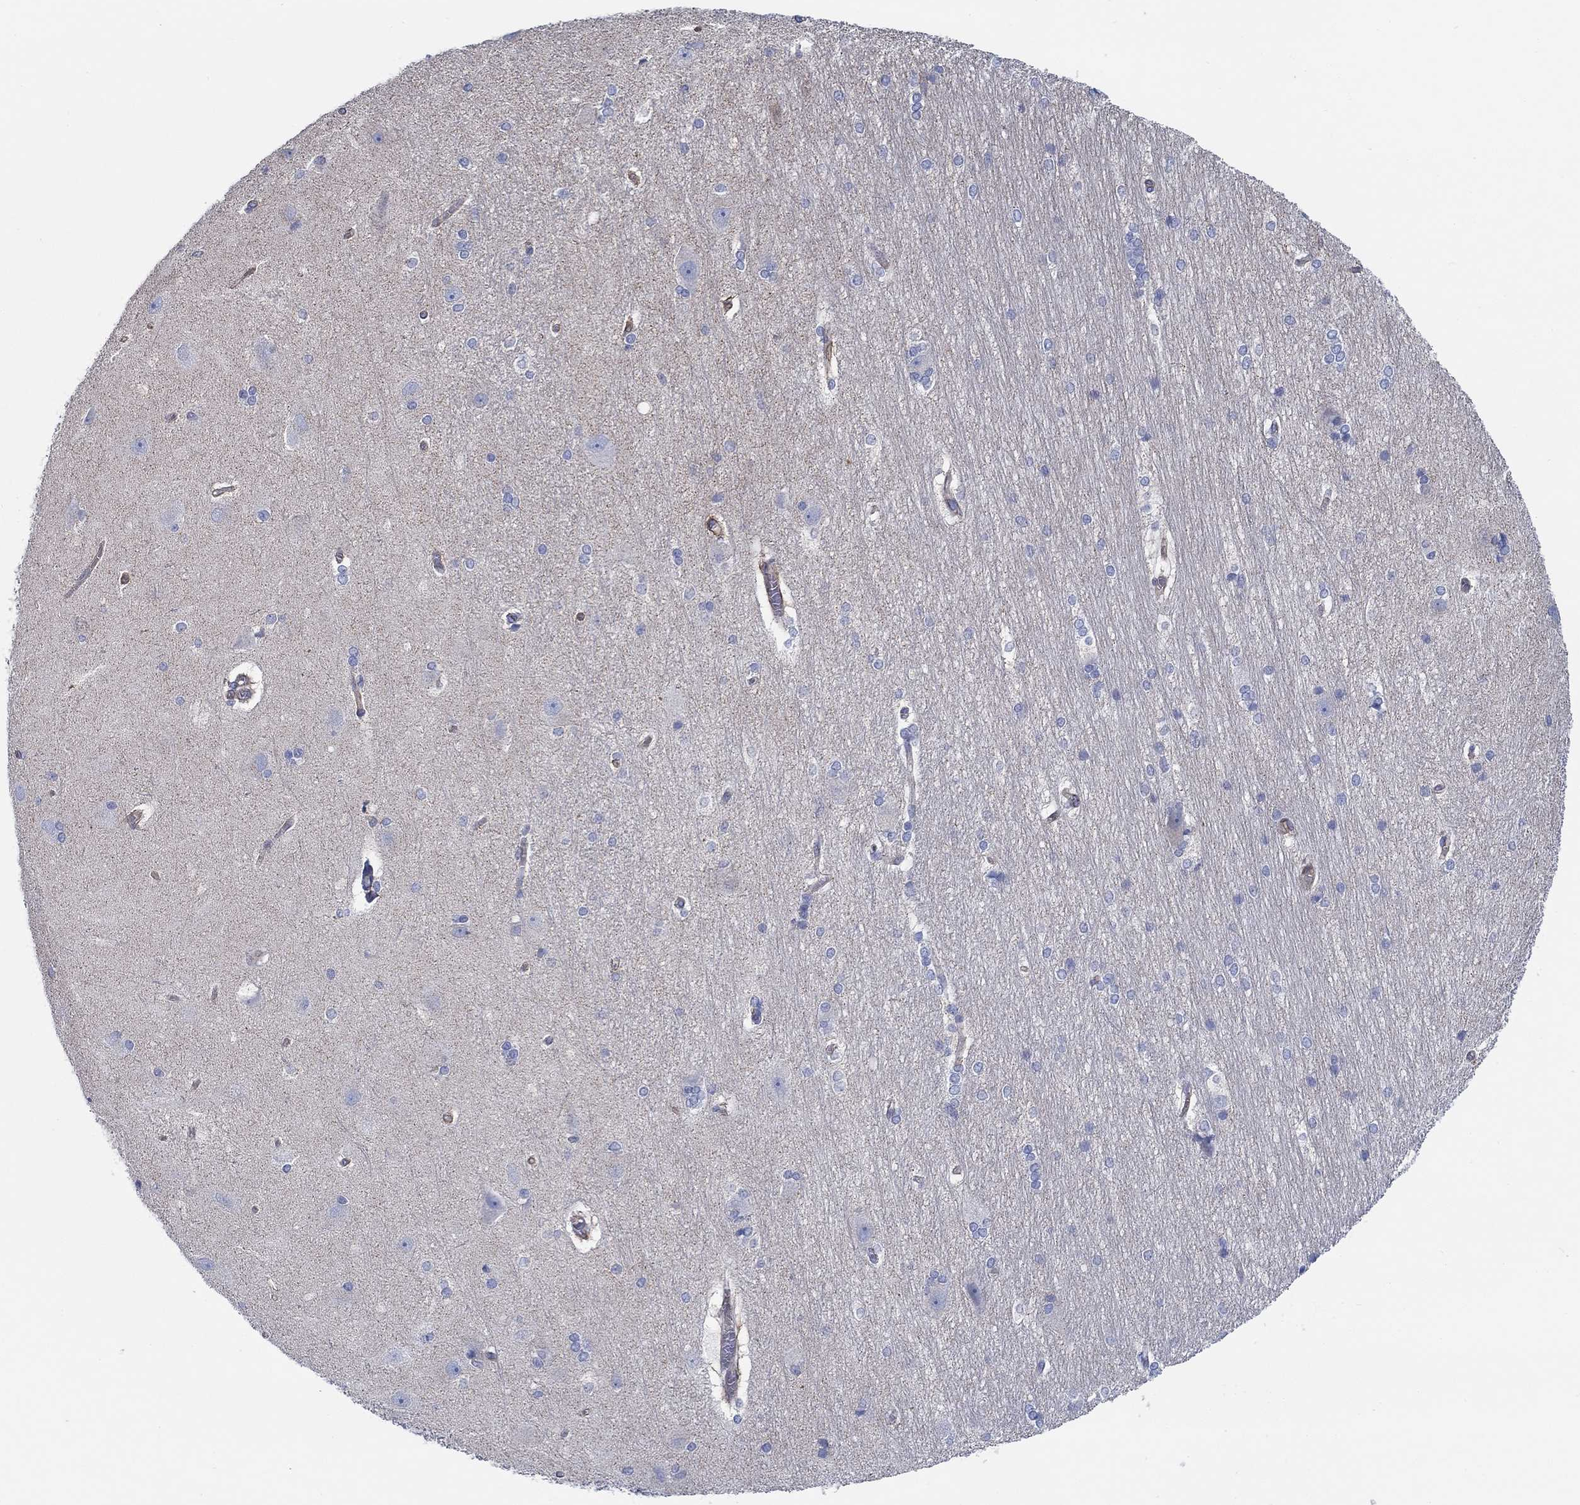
{"staining": {"intensity": "negative", "quantity": "none", "location": "none"}, "tissue": "hippocampus", "cell_type": "Glial cells", "image_type": "normal", "snomed": [{"axis": "morphology", "description": "Normal tissue, NOS"}, {"axis": "topography", "description": "Cerebral cortex"}, {"axis": "topography", "description": "Hippocampus"}], "caption": "Glial cells show no significant protein staining in unremarkable hippocampus. (DAB (3,3'-diaminobenzidine) IHC visualized using brightfield microscopy, high magnification).", "gene": "FMN1", "patient": {"sex": "female", "age": 19}}